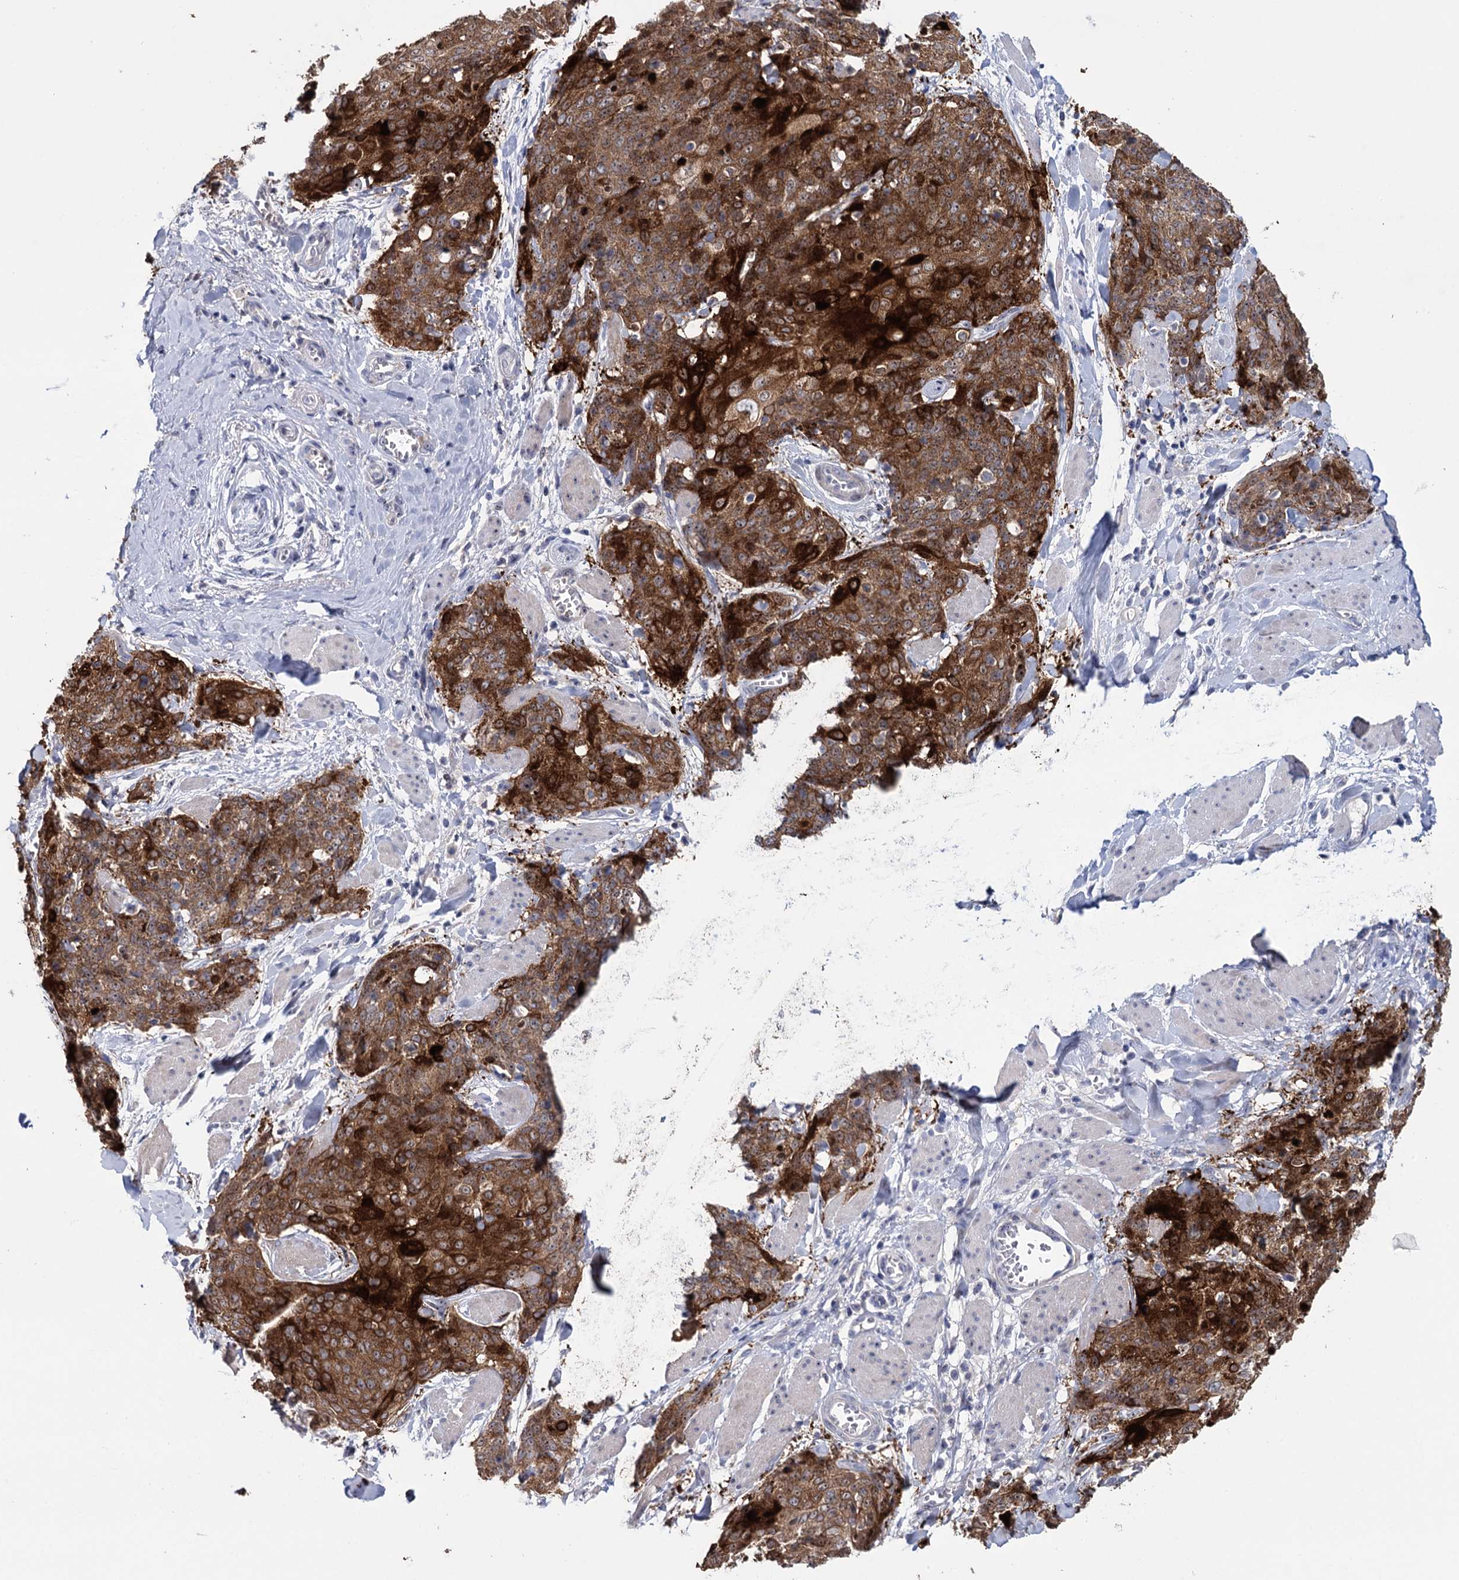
{"staining": {"intensity": "strong", "quantity": "25%-75%", "location": "cytoplasmic/membranous"}, "tissue": "skin cancer", "cell_type": "Tumor cells", "image_type": "cancer", "snomed": [{"axis": "morphology", "description": "Squamous cell carcinoma, NOS"}, {"axis": "topography", "description": "Skin"}, {"axis": "topography", "description": "Vulva"}], "caption": "Skin cancer stained with immunohistochemistry (IHC) demonstrates strong cytoplasmic/membranous expression in about 25%-75% of tumor cells. (brown staining indicates protein expression, while blue staining denotes nuclei).", "gene": "SFN", "patient": {"sex": "female", "age": 85}}